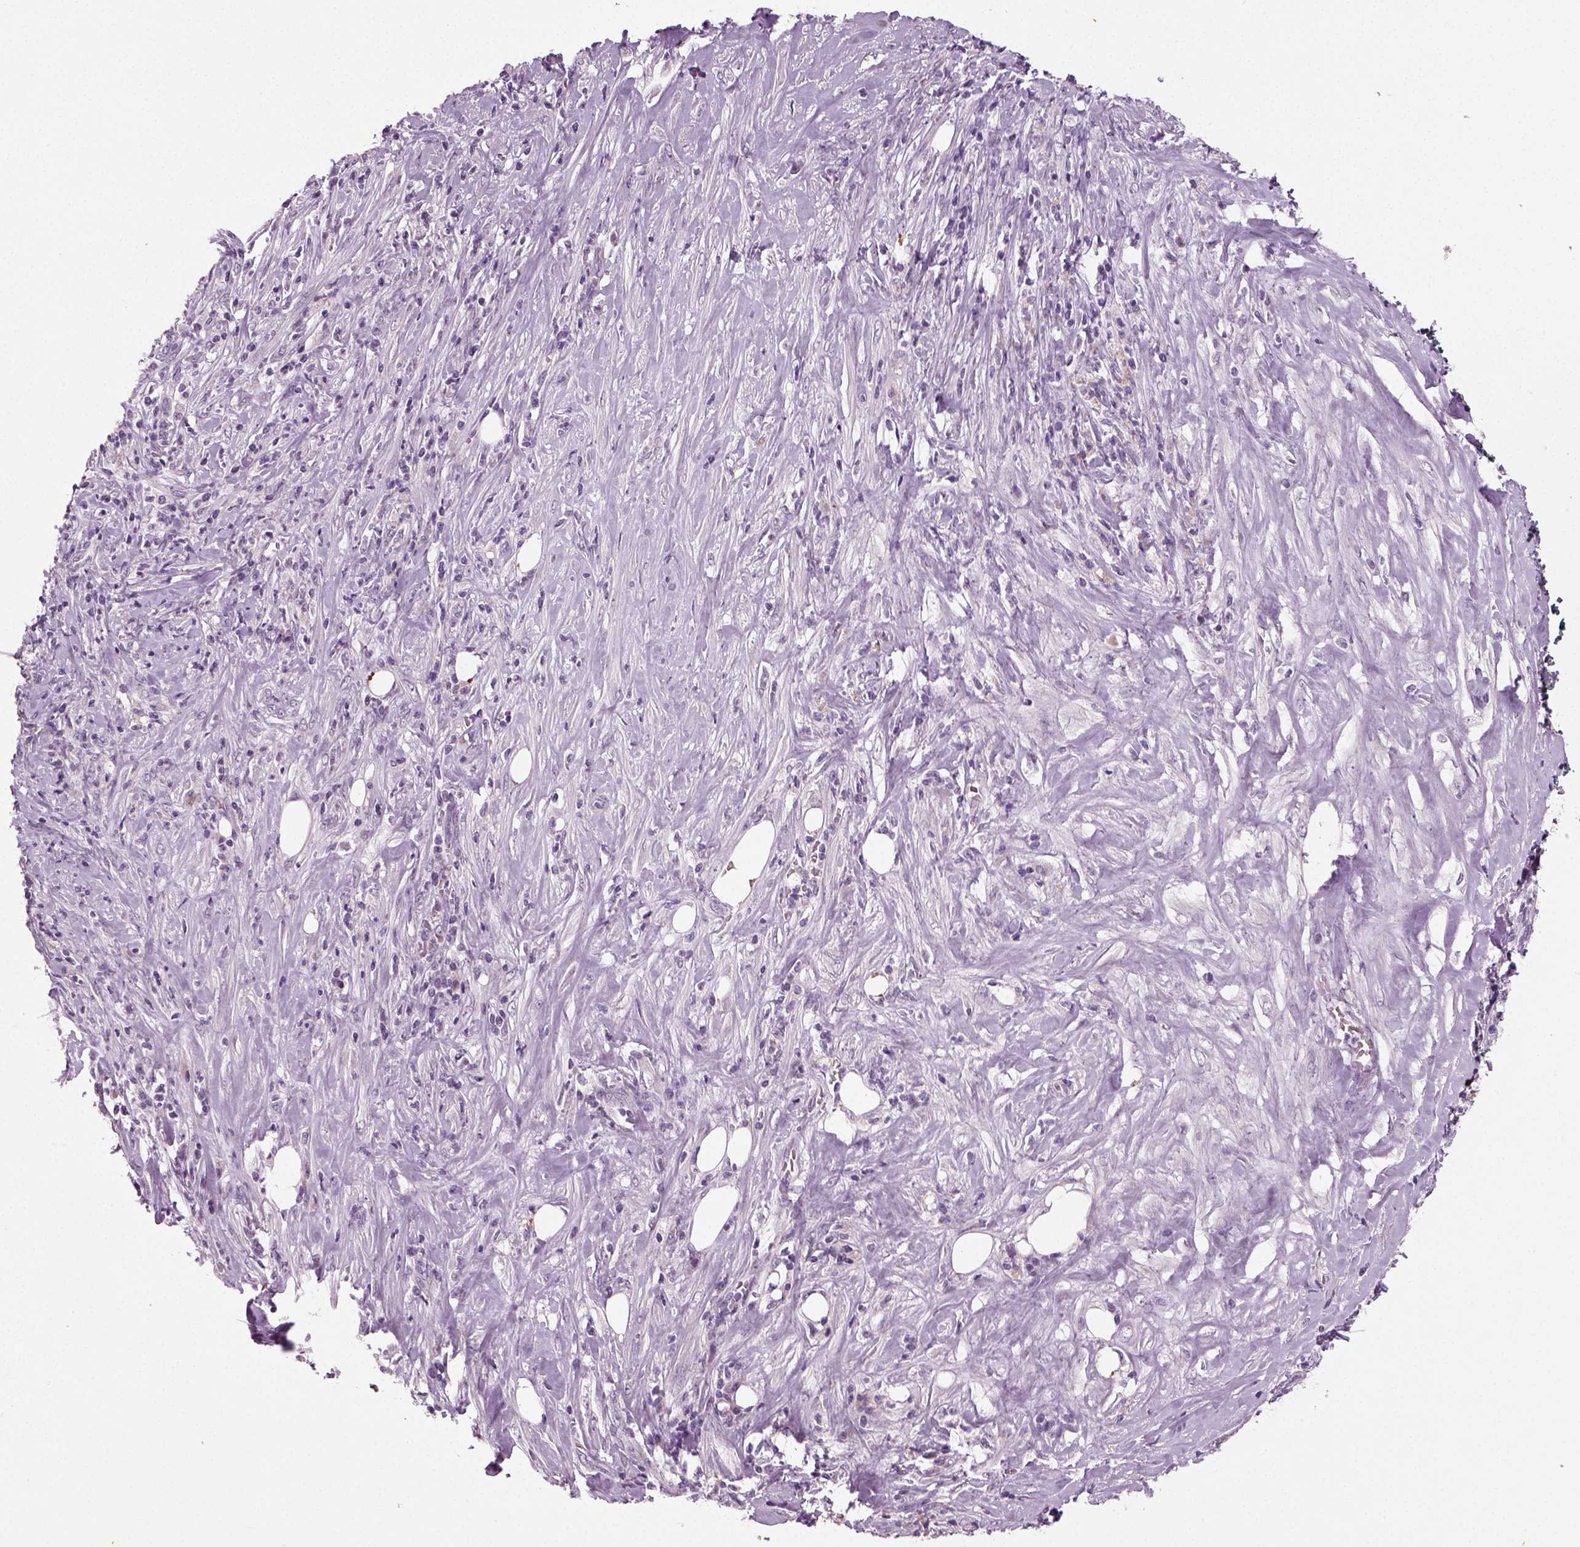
{"staining": {"intensity": "negative", "quantity": "none", "location": "none"}, "tissue": "pancreatic cancer", "cell_type": "Tumor cells", "image_type": "cancer", "snomed": [{"axis": "morphology", "description": "Adenocarcinoma, NOS"}, {"axis": "topography", "description": "Pancreas"}], "caption": "Human pancreatic cancer (adenocarcinoma) stained for a protein using immunohistochemistry (IHC) demonstrates no positivity in tumor cells.", "gene": "SYNGAP1", "patient": {"sex": "male", "age": 57}}